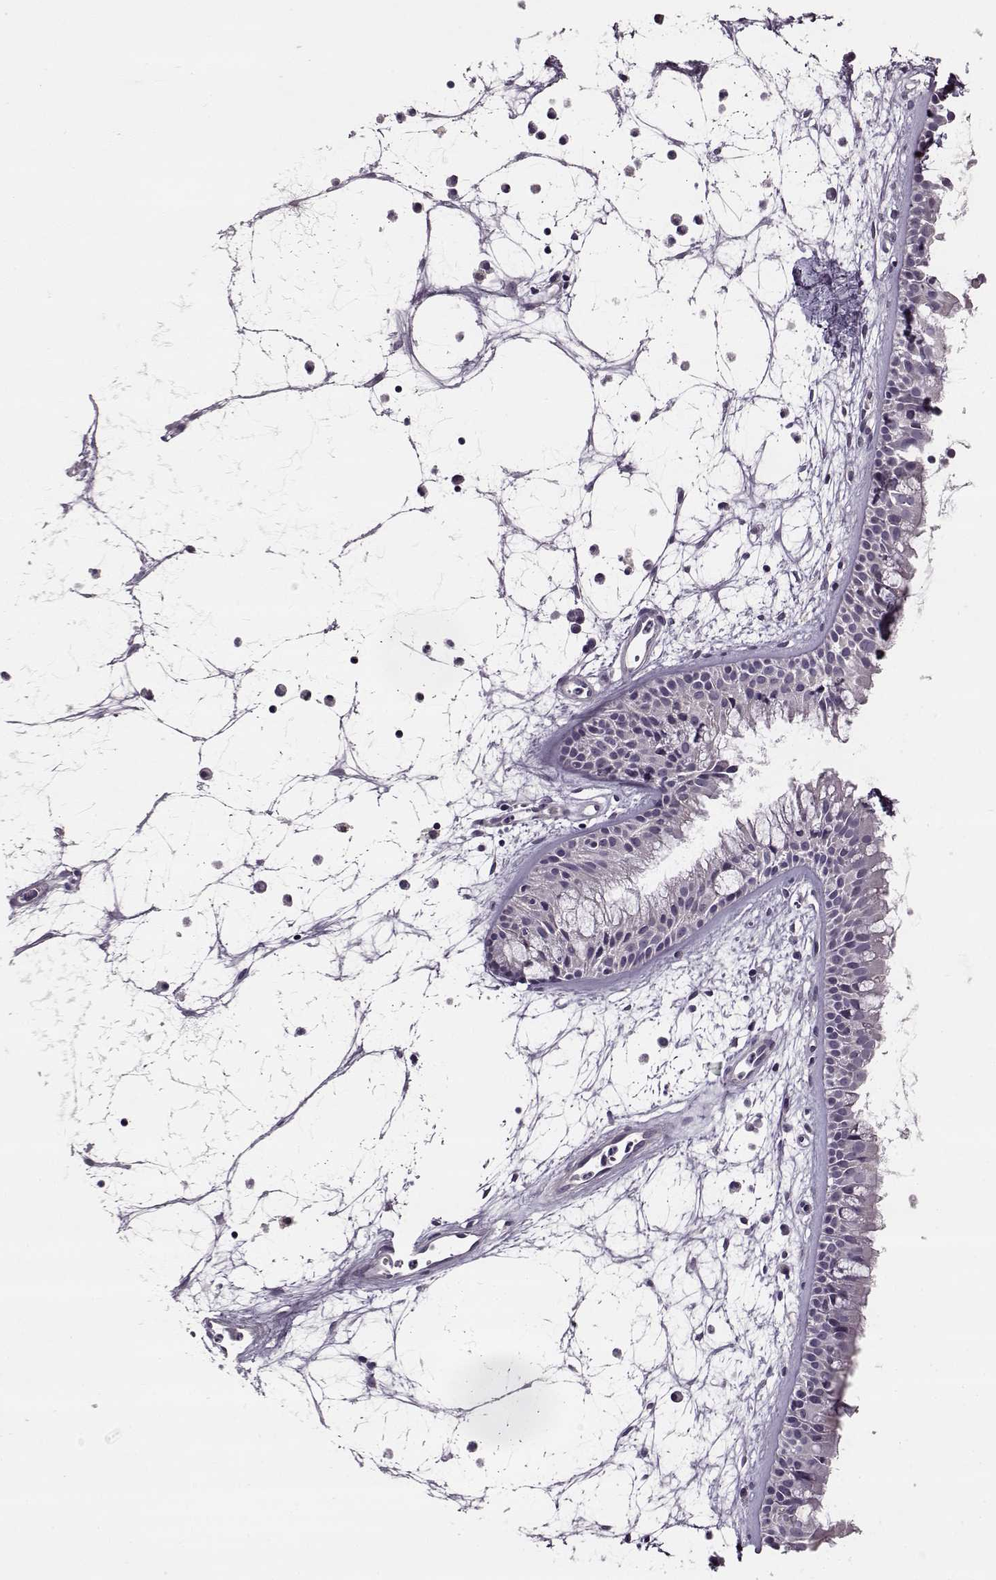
{"staining": {"intensity": "negative", "quantity": "none", "location": "none"}, "tissue": "nasopharynx", "cell_type": "Respiratory epithelial cells", "image_type": "normal", "snomed": [{"axis": "morphology", "description": "Normal tissue, NOS"}, {"axis": "topography", "description": "Nasopharynx"}], "caption": "There is no significant expression in respiratory epithelial cells of nasopharynx. (Immunohistochemistry (ihc), brightfield microscopy, high magnification).", "gene": "MAP6D1", "patient": {"sex": "female", "age": 68}}